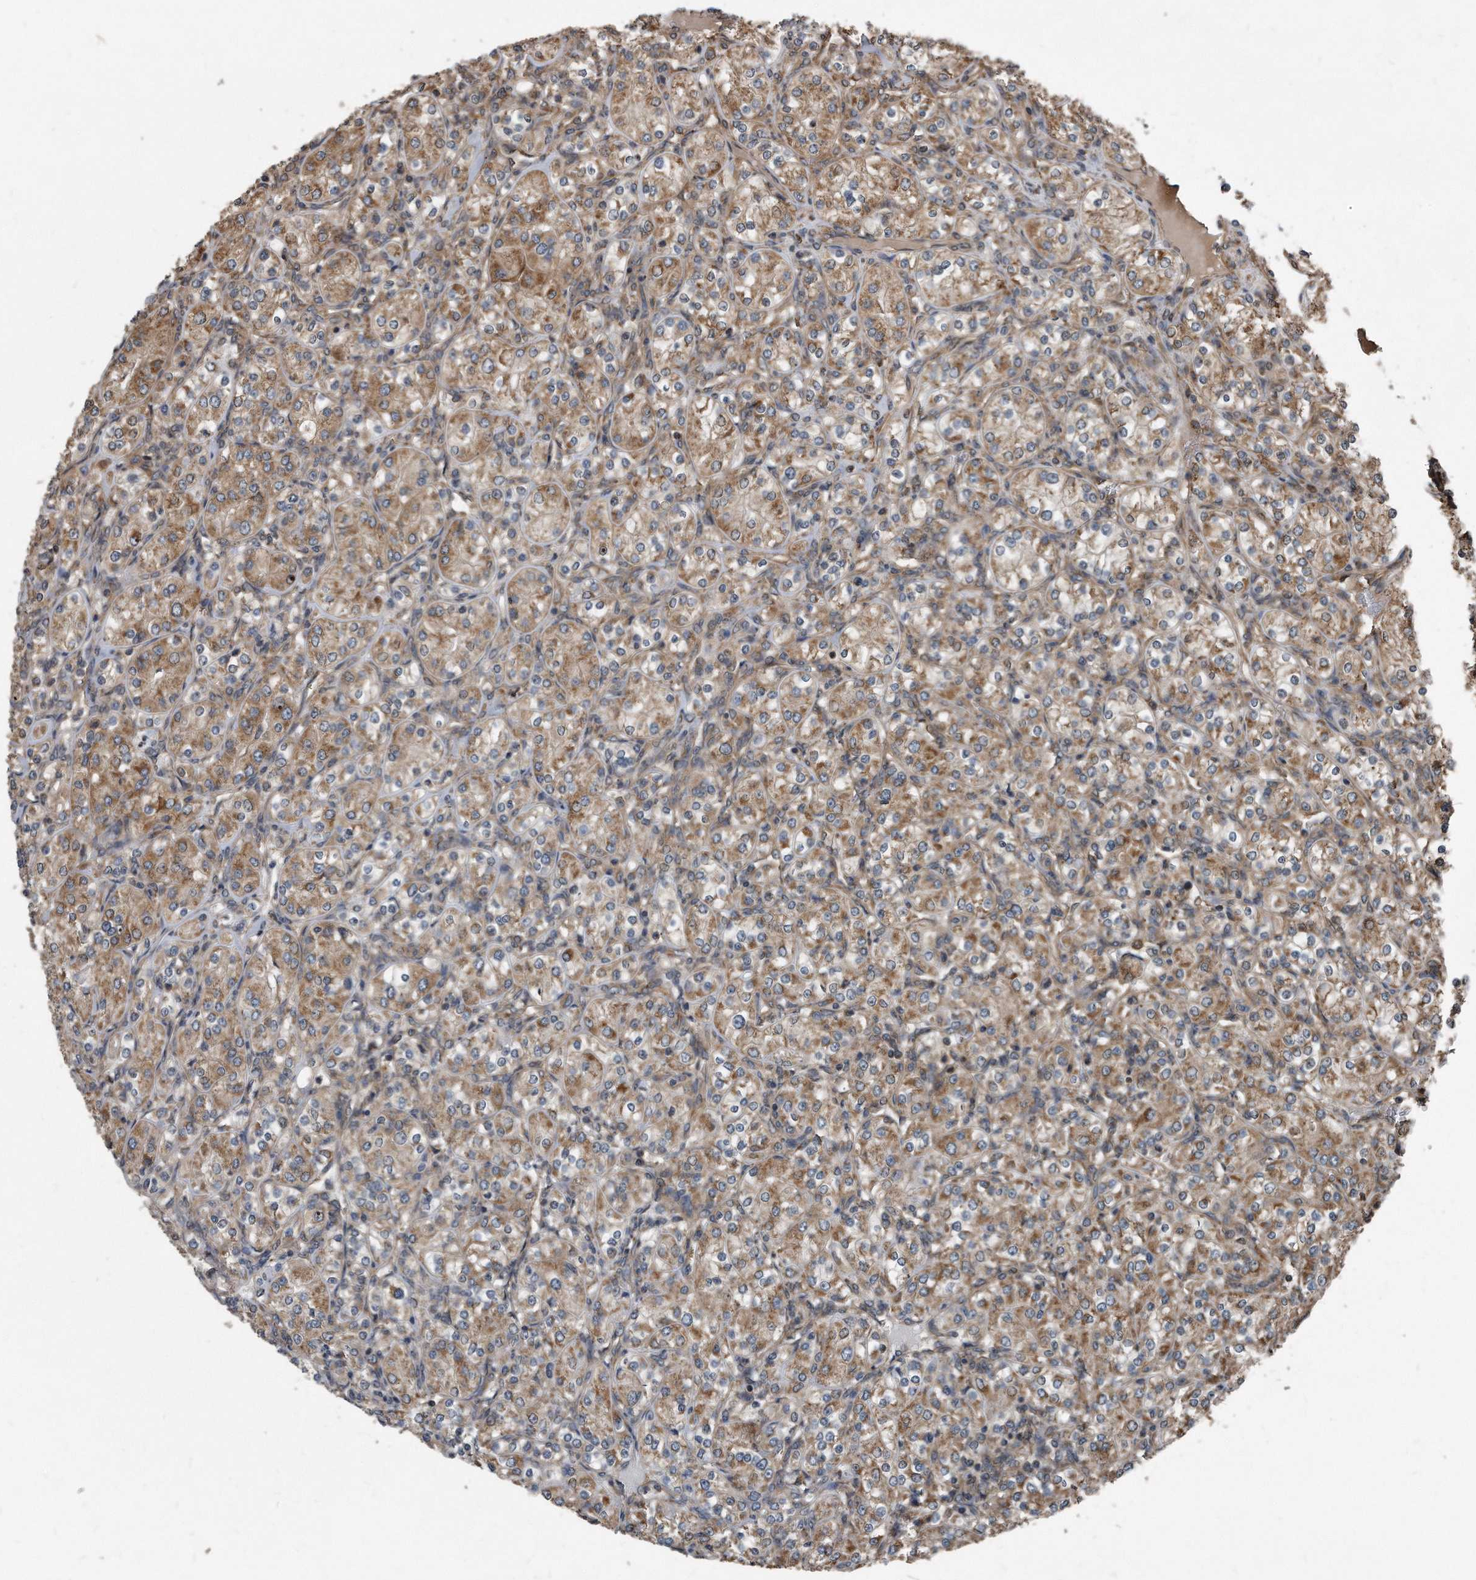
{"staining": {"intensity": "moderate", "quantity": ">75%", "location": "cytoplasmic/membranous"}, "tissue": "renal cancer", "cell_type": "Tumor cells", "image_type": "cancer", "snomed": [{"axis": "morphology", "description": "Adenocarcinoma, NOS"}, {"axis": "topography", "description": "Kidney"}], "caption": "There is medium levels of moderate cytoplasmic/membranous expression in tumor cells of renal cancer (adenocarcinoma), as demonstrated by immunohistochemical staining (brown color).", "gene": "FAM136A", "patient": {"sex": "male", "age": 77}}